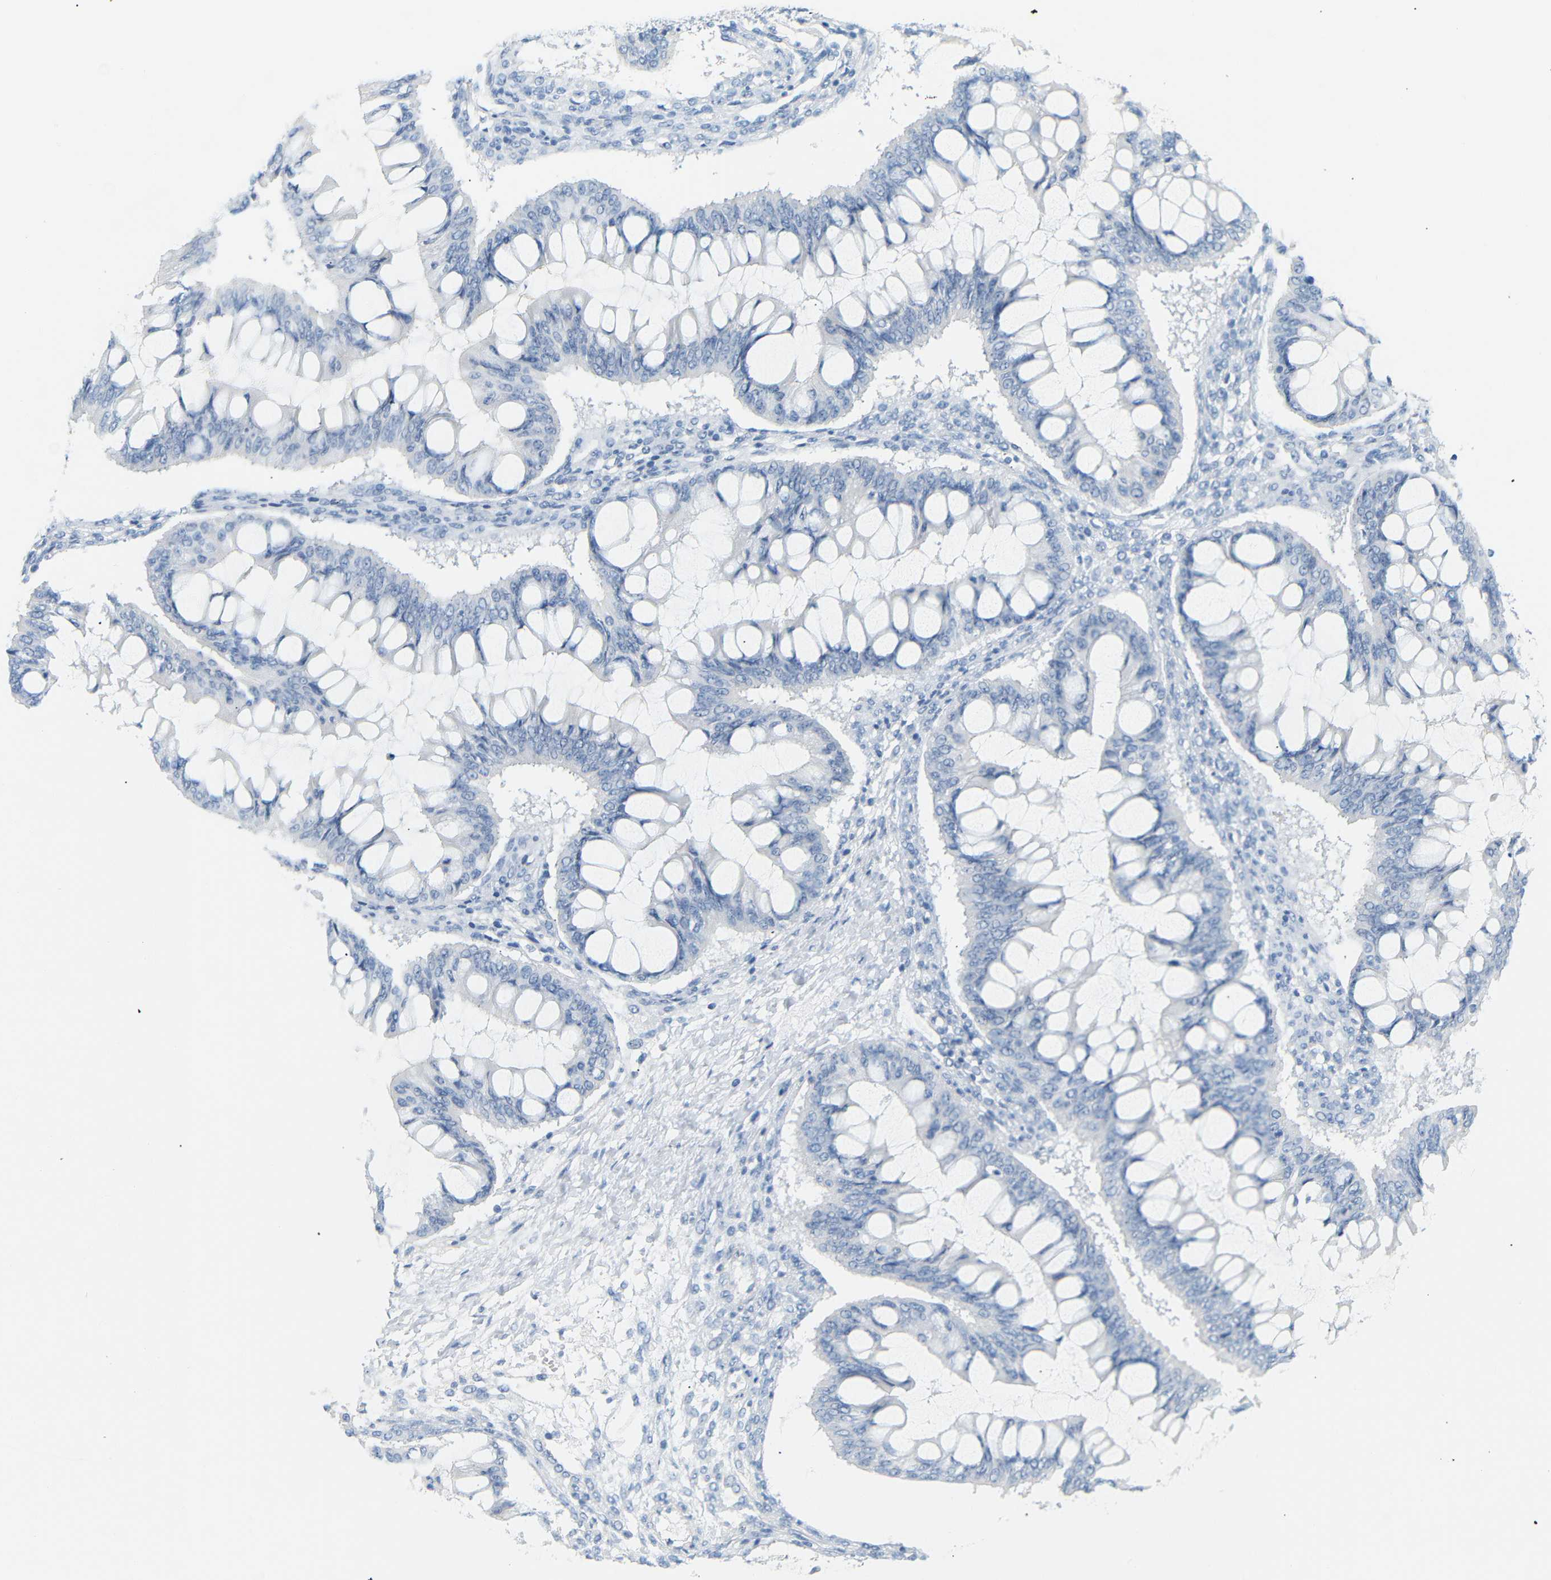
{"staining": {"intensity": "negative", "quantity": "none", "location": "none"}, "tissue": "ovarian cancer", "cell_type": "Tumor cells", "image_type": "cancer", "snomed": [{"axis": "morphology", "description": "Cystadenocarcinoma, mucinous, NOS"}, {"axis": "topography", "description": "Ovary"}], "caption": "Human ovarian cancer stained for a protein using IHC displays no expression in tumor cells.", "gene": "OPN1SW", "patient": {"sex": "female", "age": 73}}